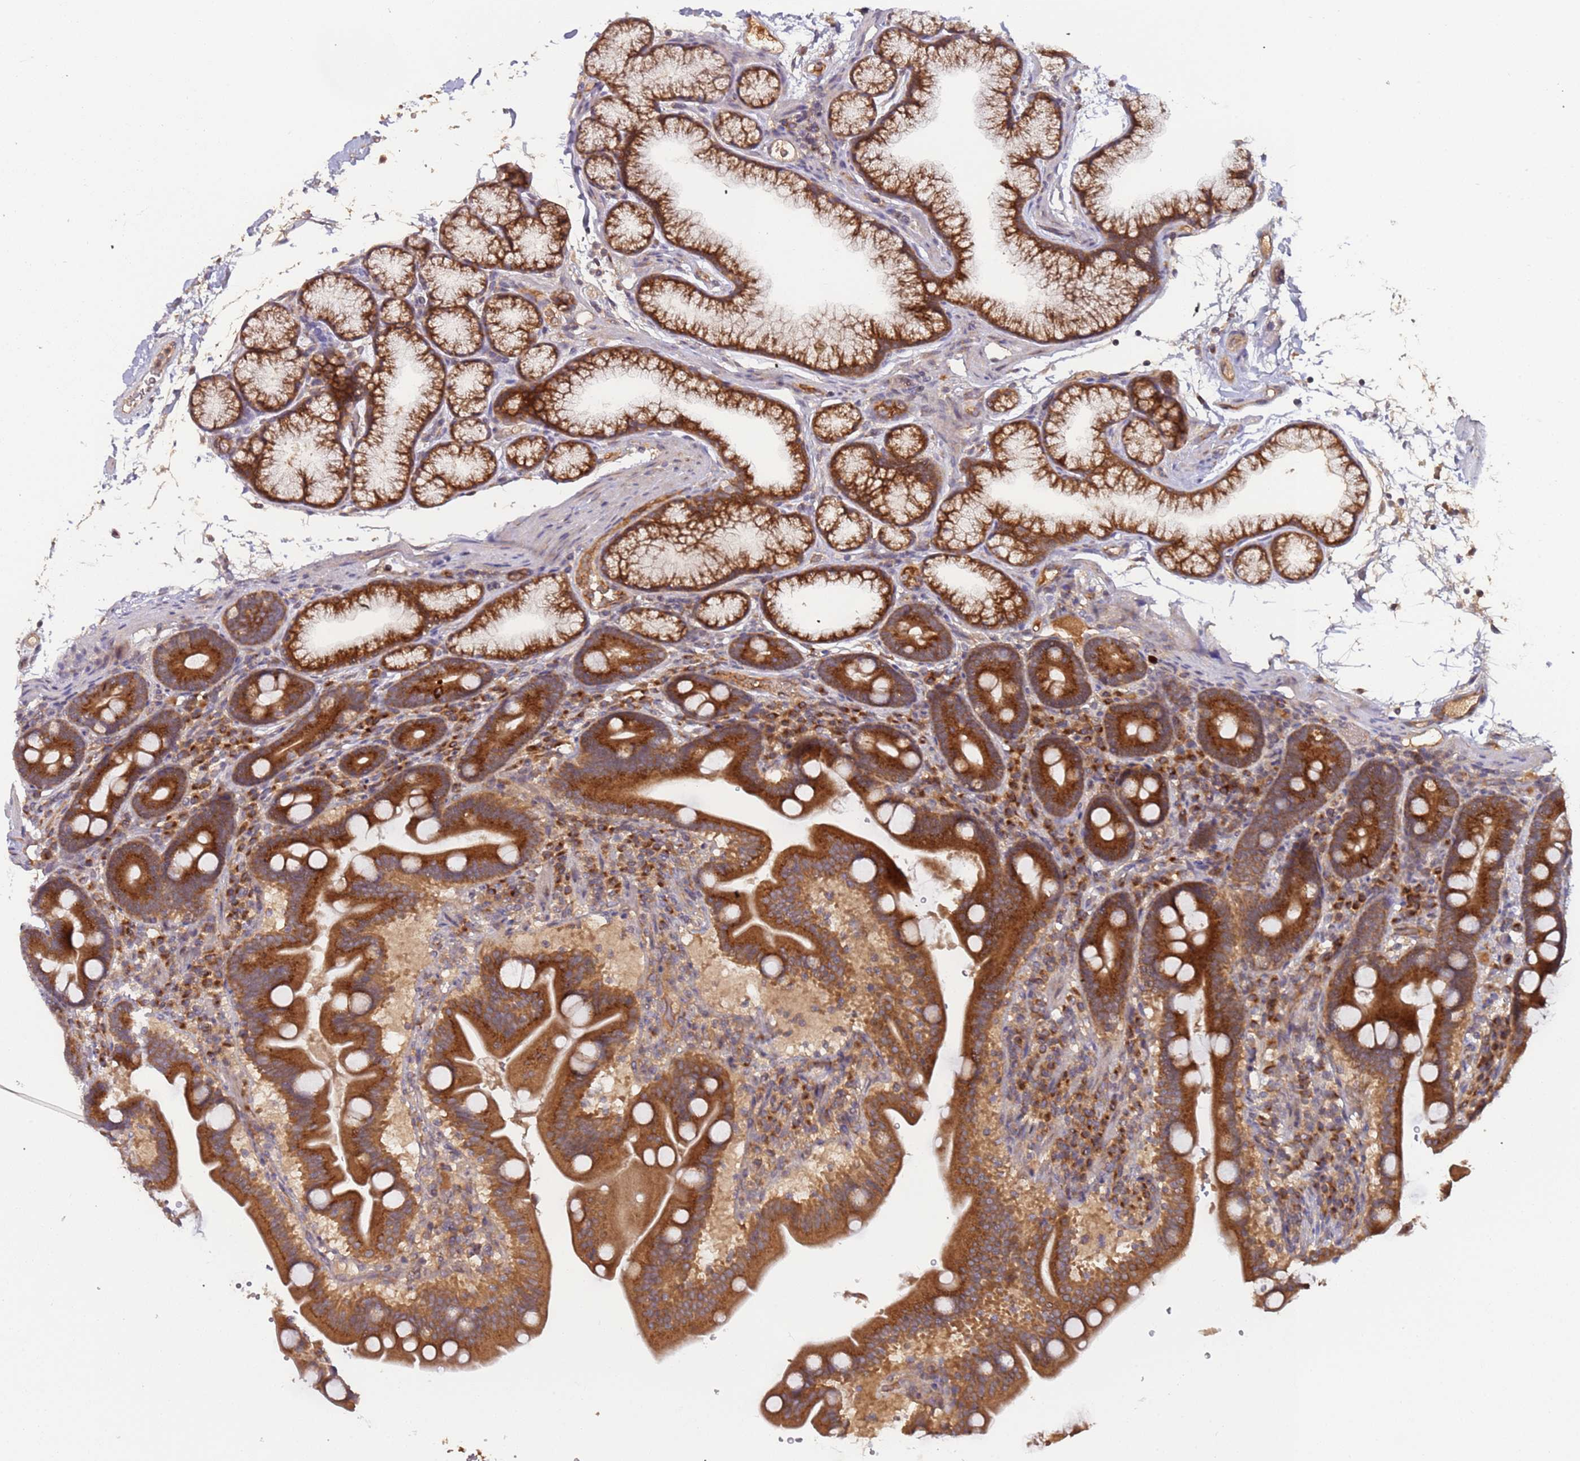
{"staining": {"intensity": "strong", "quantity": ">75%", "location": "cytoplasmic/membranous"}, "tissue": "duodenum", "cell_type": "Glandular cells", "image_type": "normal", "snomed": [{"axis": "morphology", "description": "Normal tissue, NOS"}, {"axis": "topography", "description": "Duodenum"}], "caption": "Strong cytoplasmic/membranous protein positivity is present in about >75% of glandular cells in duodenum. (IHC, brightfield microscopy, high magnification).", "gene": "OR5A2", "patient": {"sex": "male", "age": 54}}